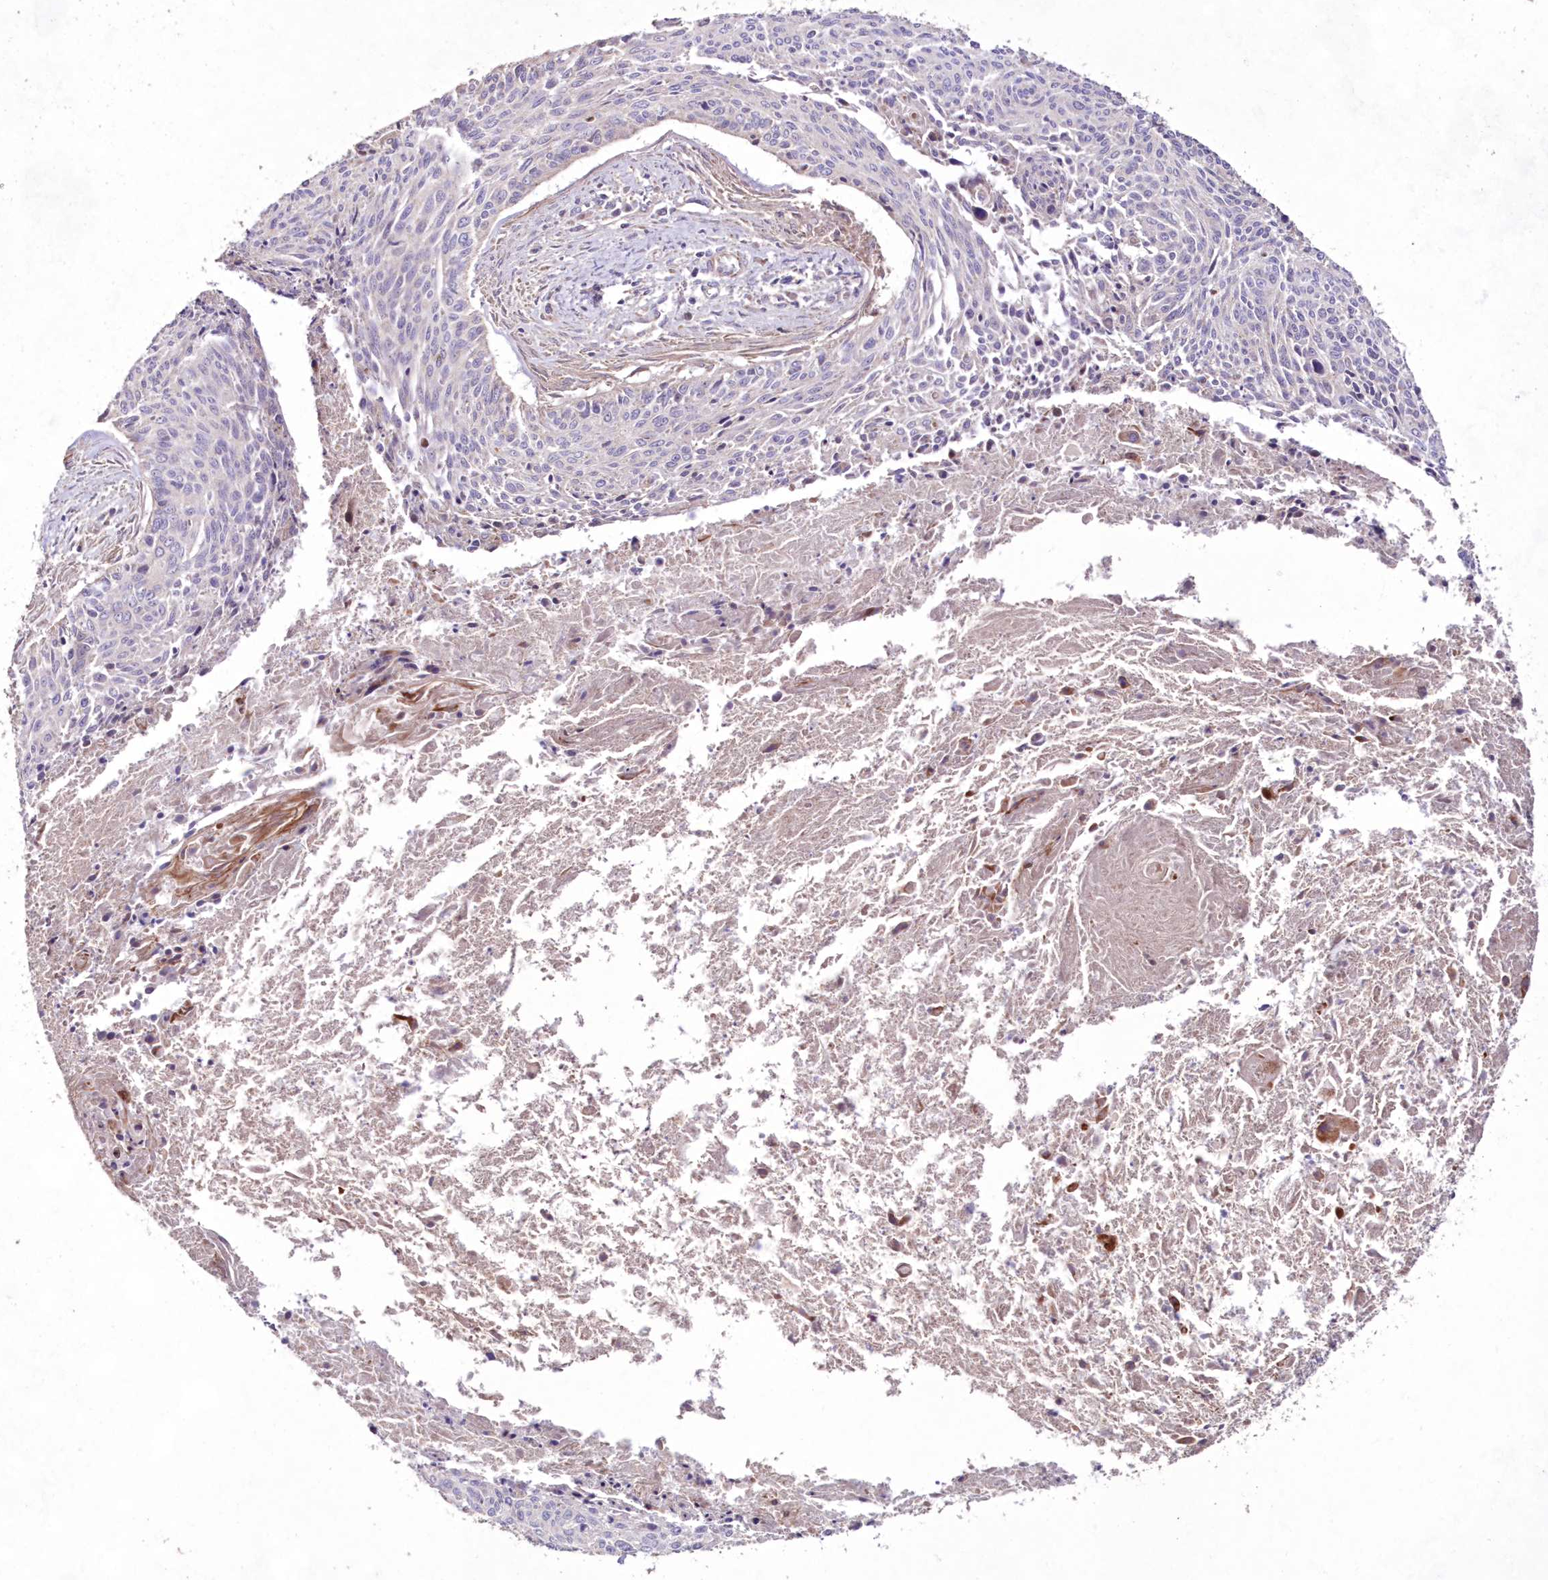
{"staining": {"intensity": "negative", "quantity": "none", "location": "none"}, "tissue": "cervical cancer", "cell_type": "Tumor cells", "image_type": "cancer", "snomed": [{"axis": "morphology", "description": "Squamous cell carcinoma, NOS"}, {"axis": "topography", "description": "Cervix"}], "caption": "IHC histopathology image of neoplastic tissue: human squamous cell carcinoma (cervical) stained with DAB (3,3'-diaminobenzidine) exhibits no significant protein staining in tumor cells. The staining was performed using DAB (3,3'-diaminobenzidine) to visualize the protein expression in brown, while the nuclei were stained in blue with hematoxylin (Magnification: 20x).", "gene": "HADHB", "patient": {"sex": "female", "age": 55}}